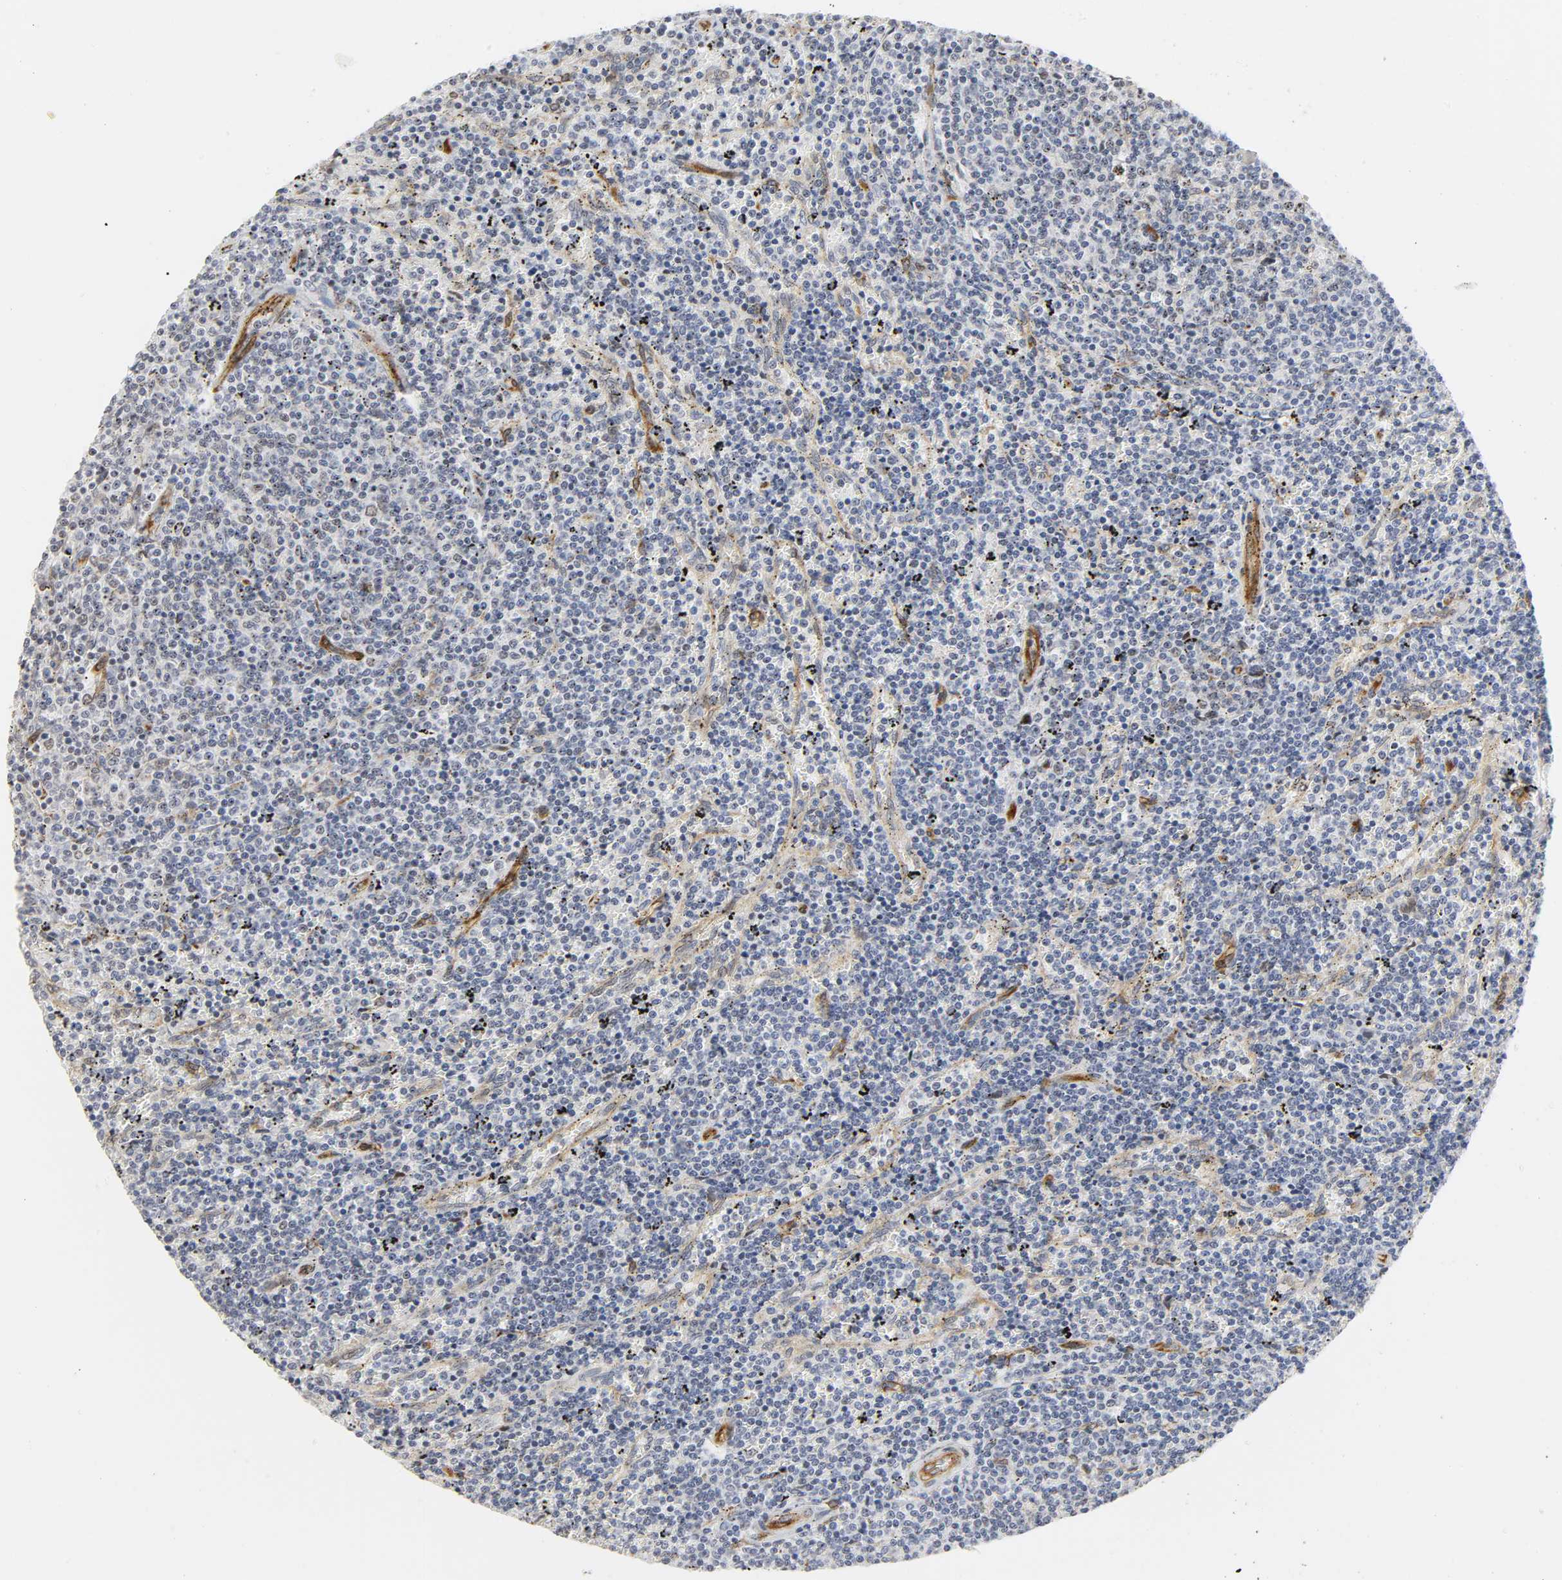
{"staining": {"intensity": "negative", "quantity": "none", "location": "none"}, "tissue": "lymphoma", "cell_type": "Tumor cells", "image_type": "cancer", "snomed": [{"axis": "morphology", "description": "Malignant lymphoma, non-Hodgkin's type, Low grade"}, {"axis": "topography", "description": "Spleen"}], "caption": "High power microscopy image of an immunohistochemistry (IHC) image of low-grade malignant lymphoma, non-Hodgkin's type, revealing no significant positivity in tumor cells.", "gene": "DOCK1", "patient": {"sex": "female", "age": 50}}